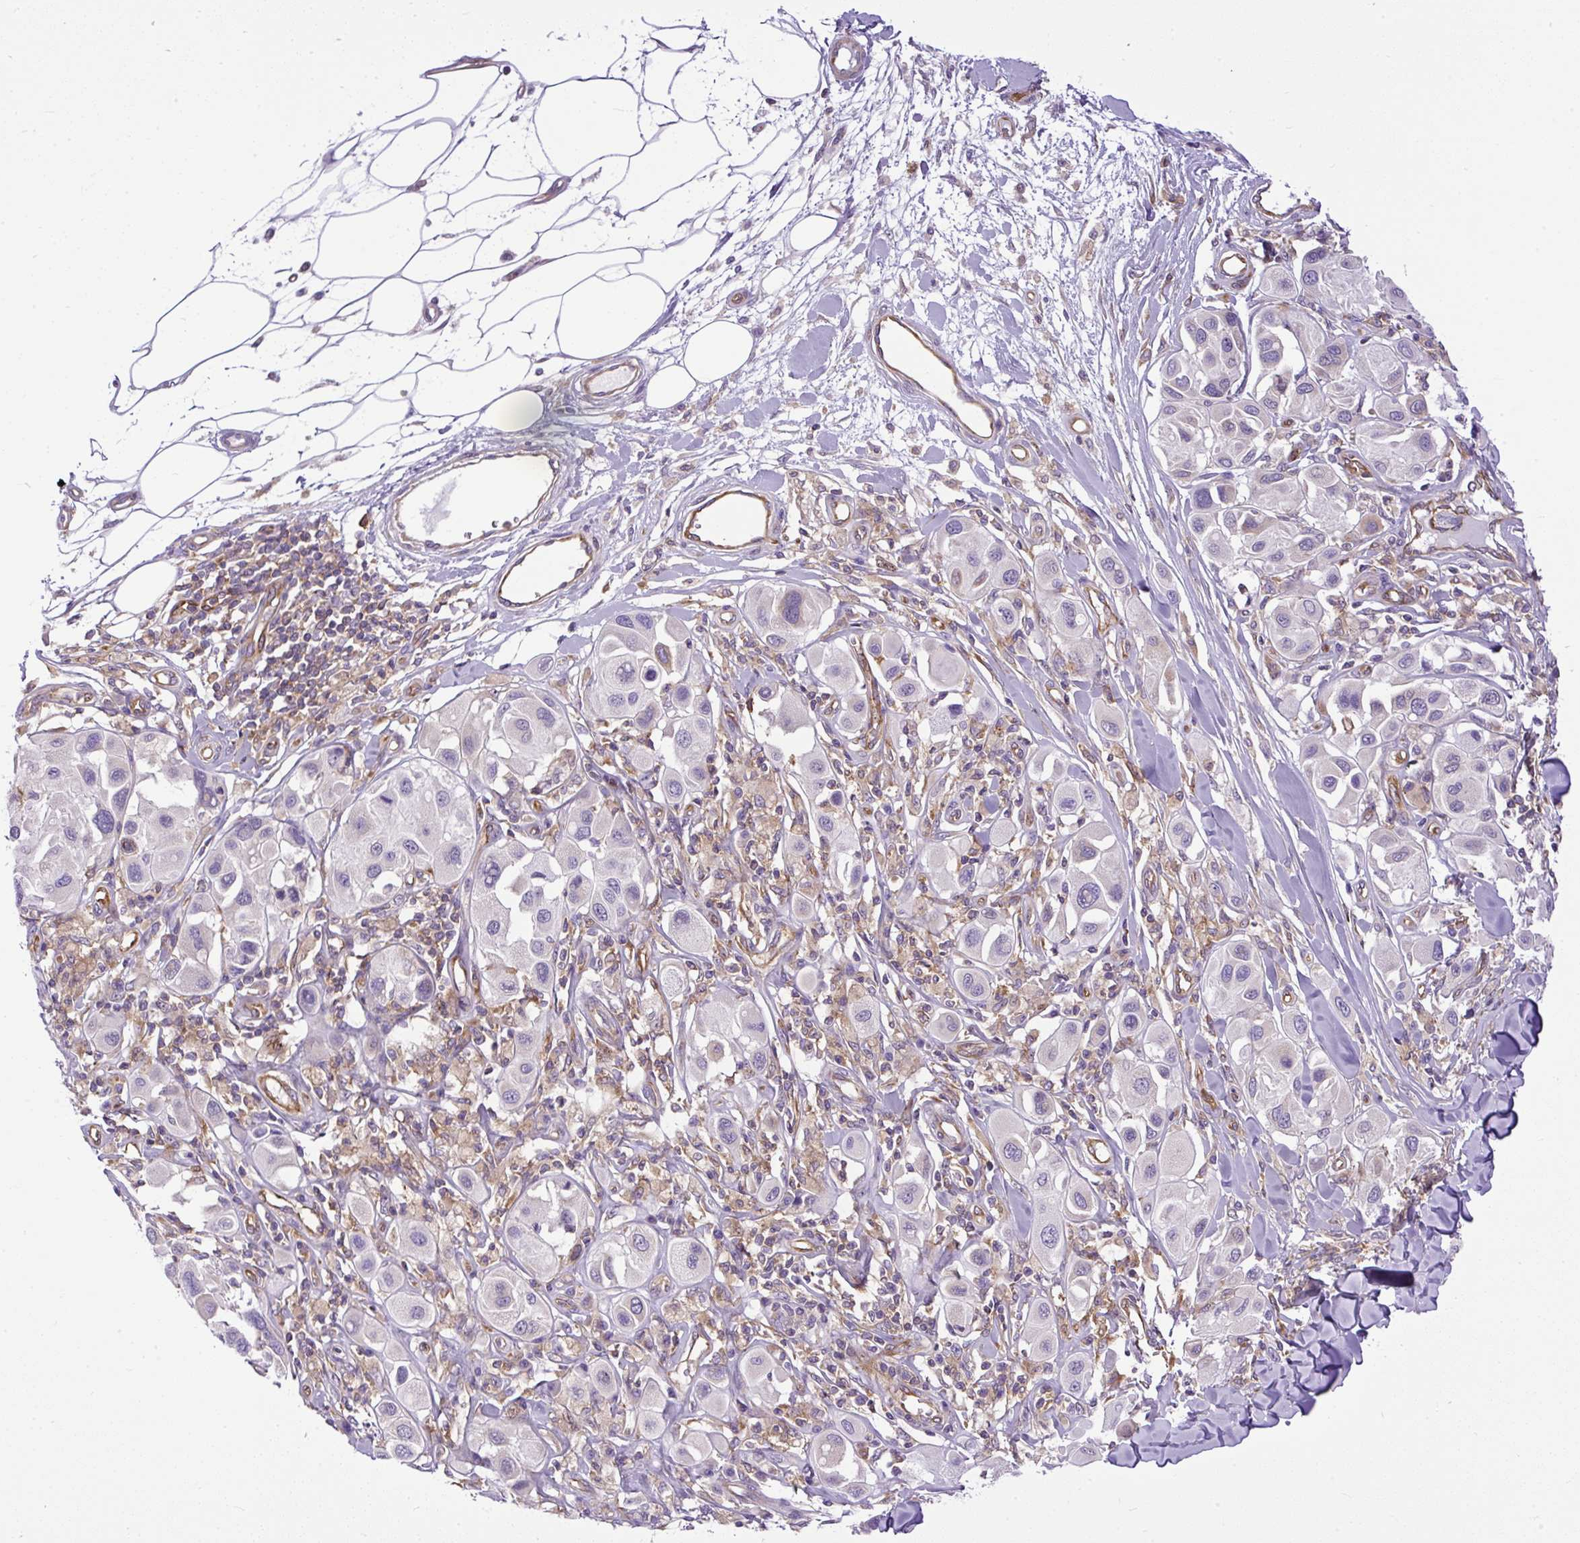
{"staining": {"intensity": "negative", "quantity": "none", "location": "none"}, "tissue": "melanoma", "cell_type": "Tumor cells", "image_type": "cancer", "snomed": [{"axis": "morphology", "description": "Malignant melanoma, Metastatic site"}, {"axis": "topography", "description": "Skin"}], "caption": "Immunohistochemistry histopathology image of neoplastic tissue: melanoma stained with DAB demonstrates no significant protein expression in tumor cells.", "gene": "MAP1S", "patient": {"sex": "male", "age": 41}}